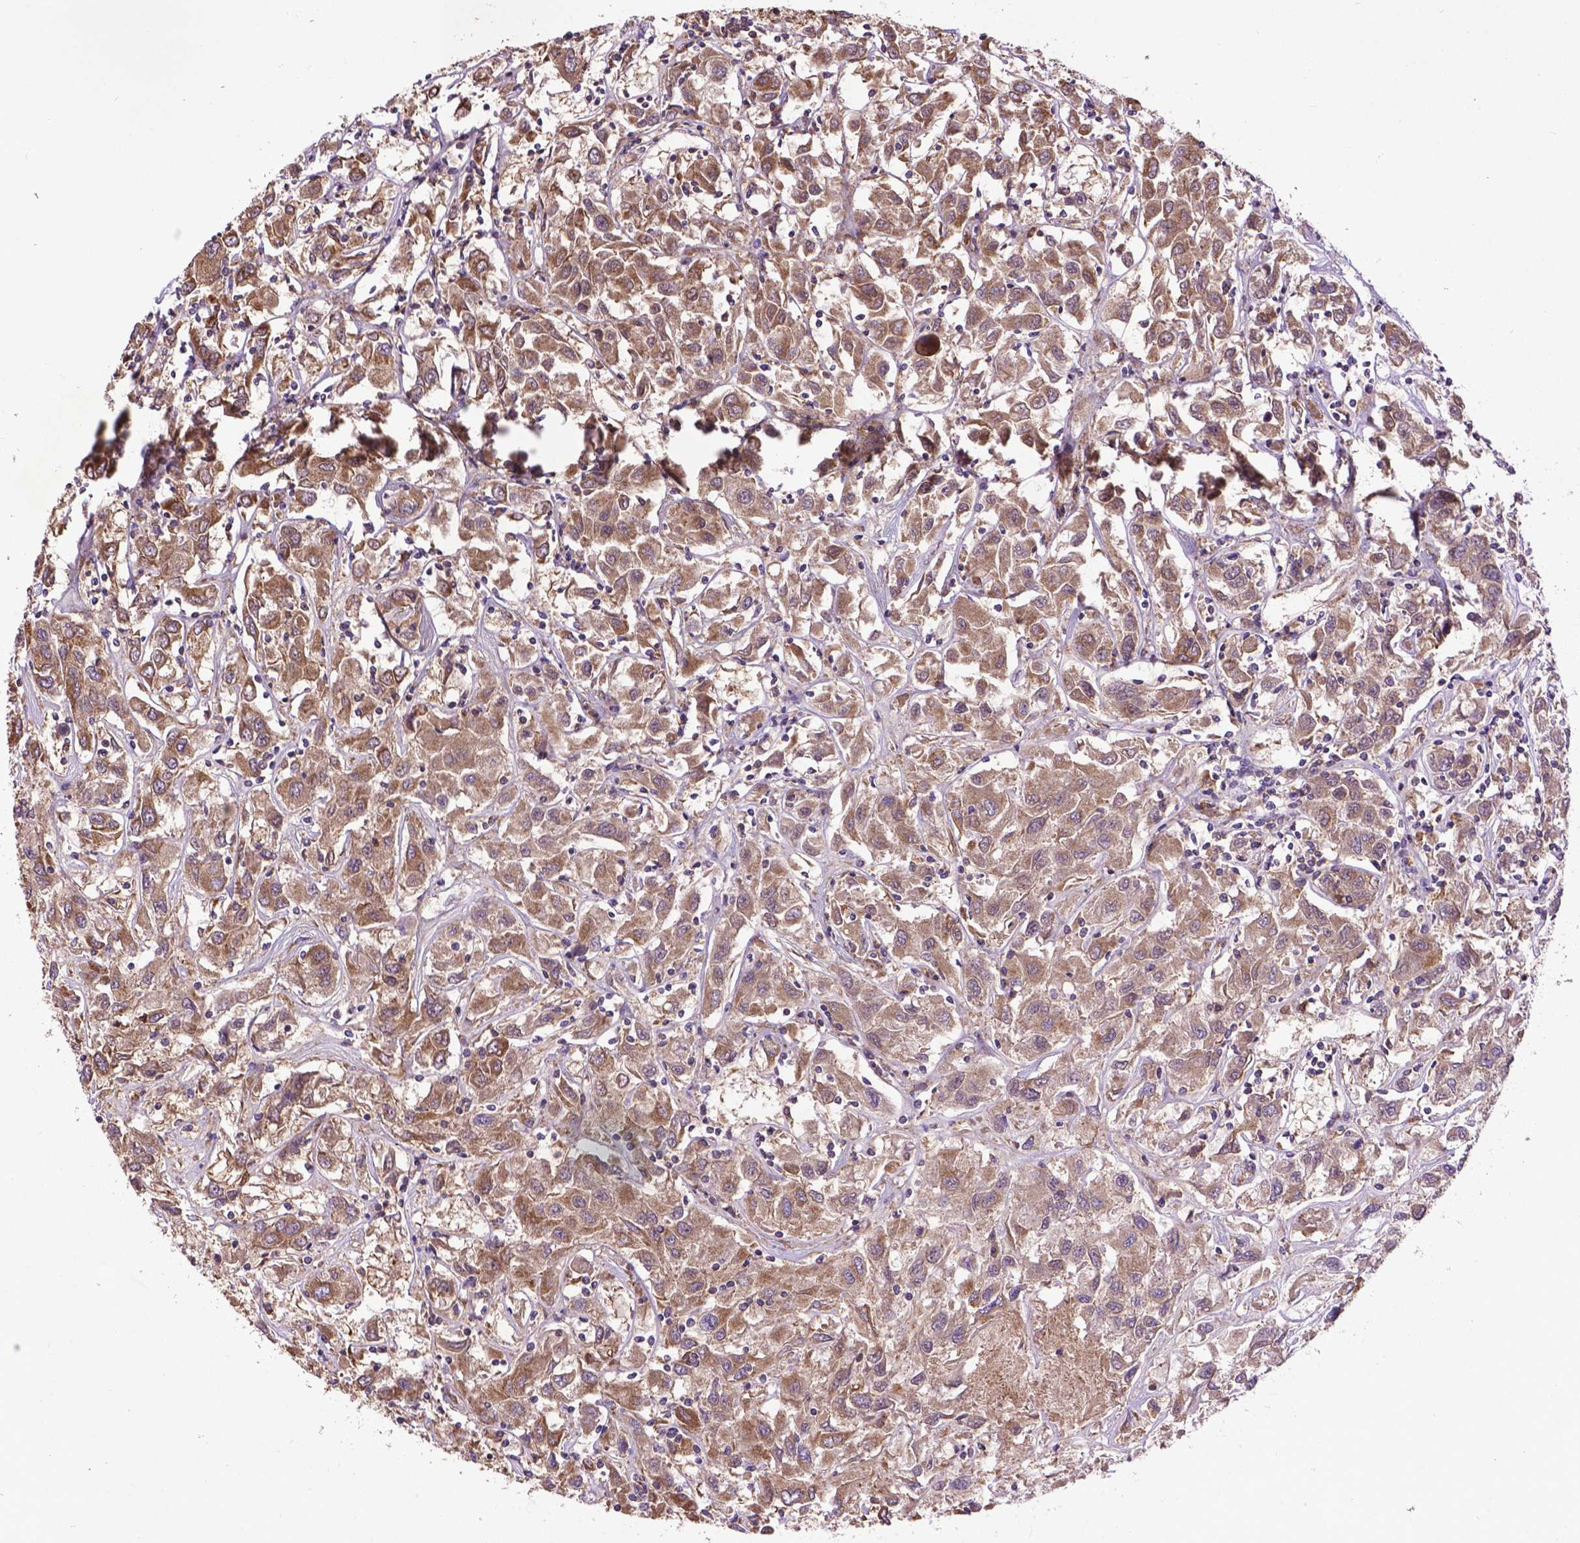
{"staining": {"intensity": "moderate", "quantity": ">75%", "location": "cytoplasmic/membranous"}, "tissue": "renal cancer", "cell_type": "Tumor cells", "image_type": "cancer", "snomed": [{"axis": "morphology", "description": "Adenocarcinoma, NOS"}, {"axis": "topography", "description": "Kidney"}], "caption": "Human renal cancer stained with a brown dye reveals moderate cytoplasmic/membranous positive expression in approximately >75% of tumor cells.", "gene": "ZNF616", "patient": {"sex": "female", "age": 76}}